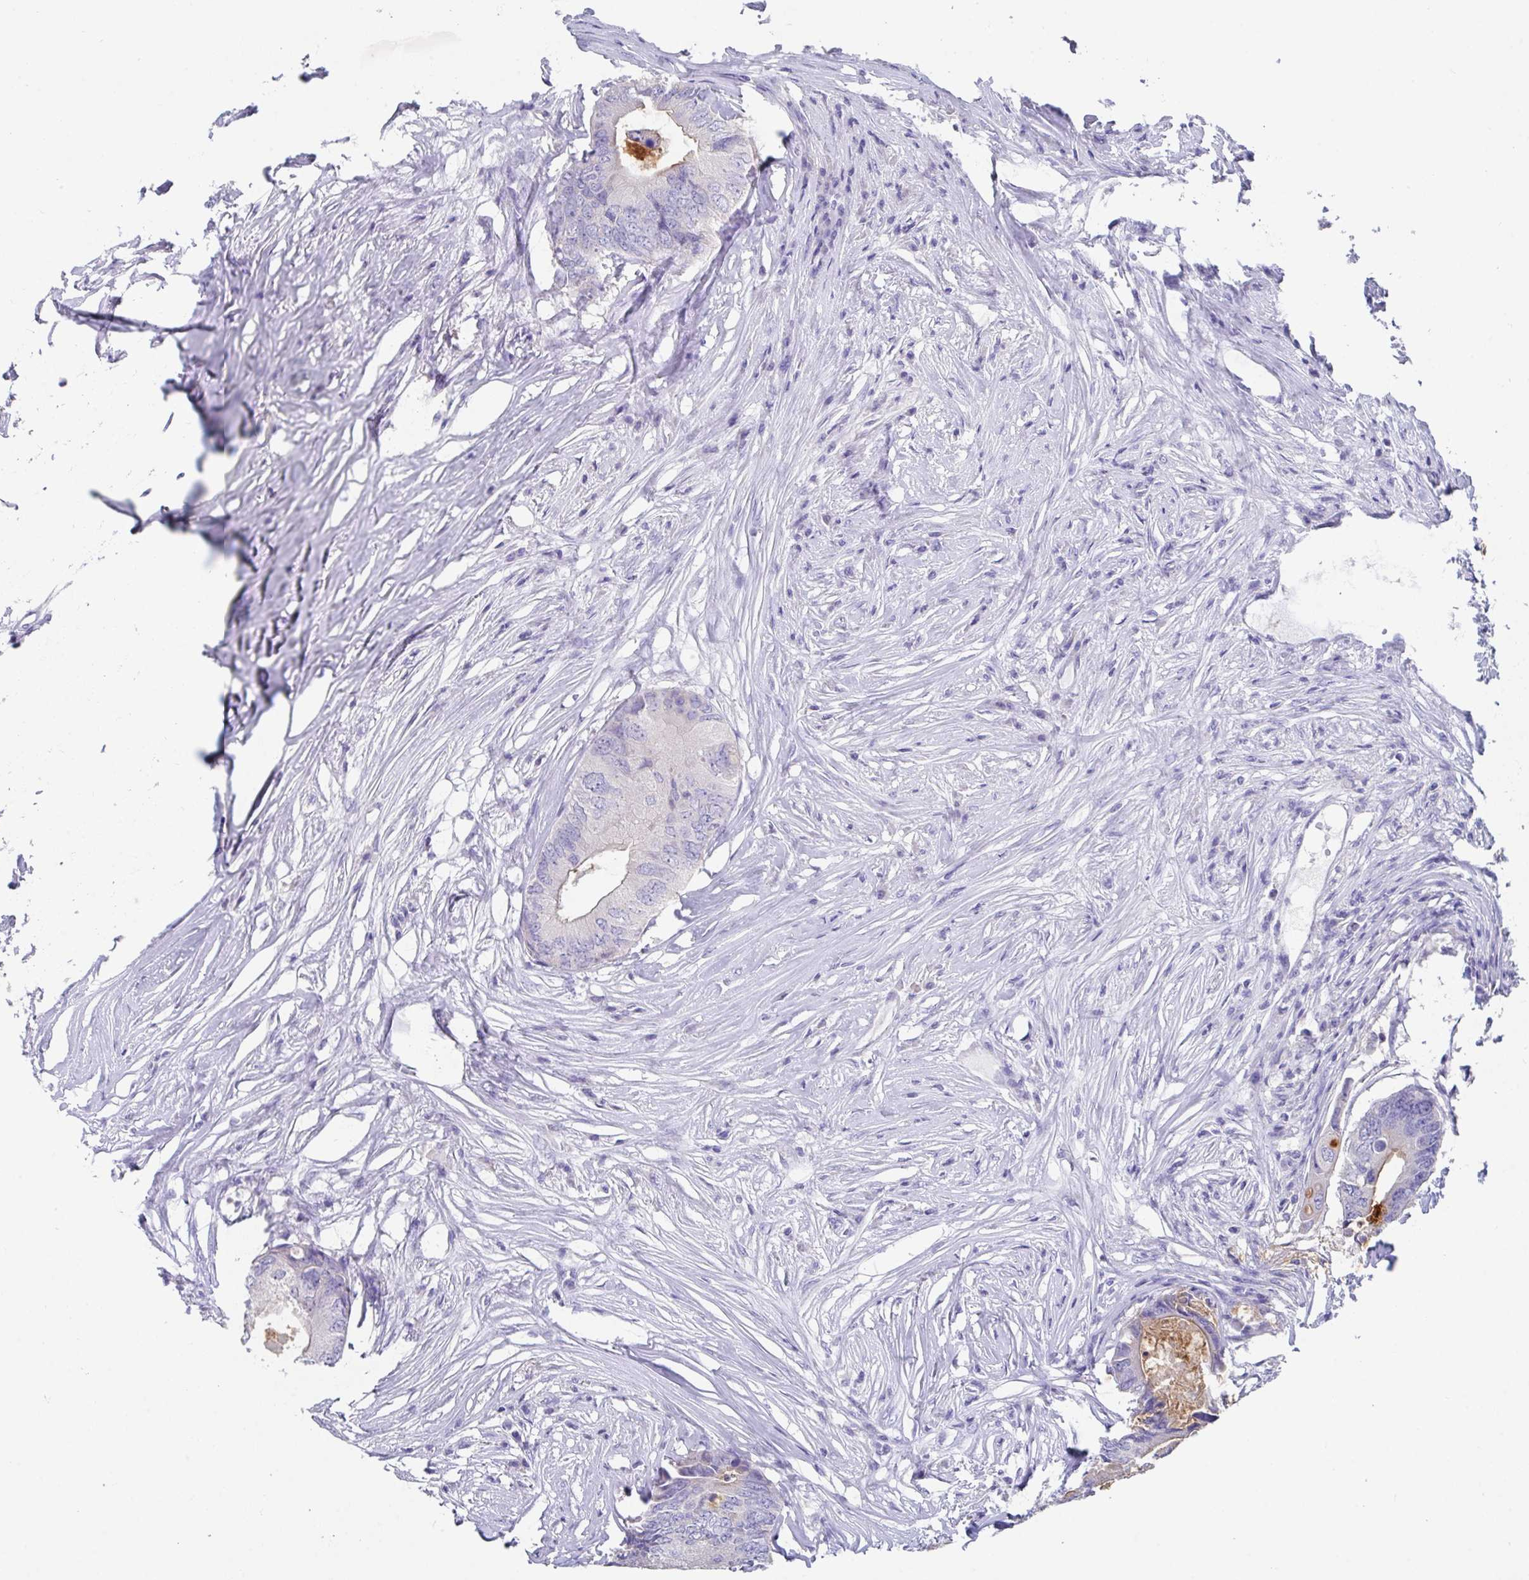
{"staining": {"intensity": "weak", "quantity": "<25%", "location": "cytoplasmic/membranous"}, "tissue": "colorectal cancer", "cell_type": "Tumor cells", "image_type": "cancer", "snomed": [{"axis": "morphology", "description": "Adenocarcinoma, NOS"}, {"axis": "topography", "description": "Colon"}], "caption": "Colorectal cancer was stained to show a protein in brown. There is no significant expression in tumor cells.", "gene": "SLC44A4", "patient": {"sex": "male", "age": 71}}